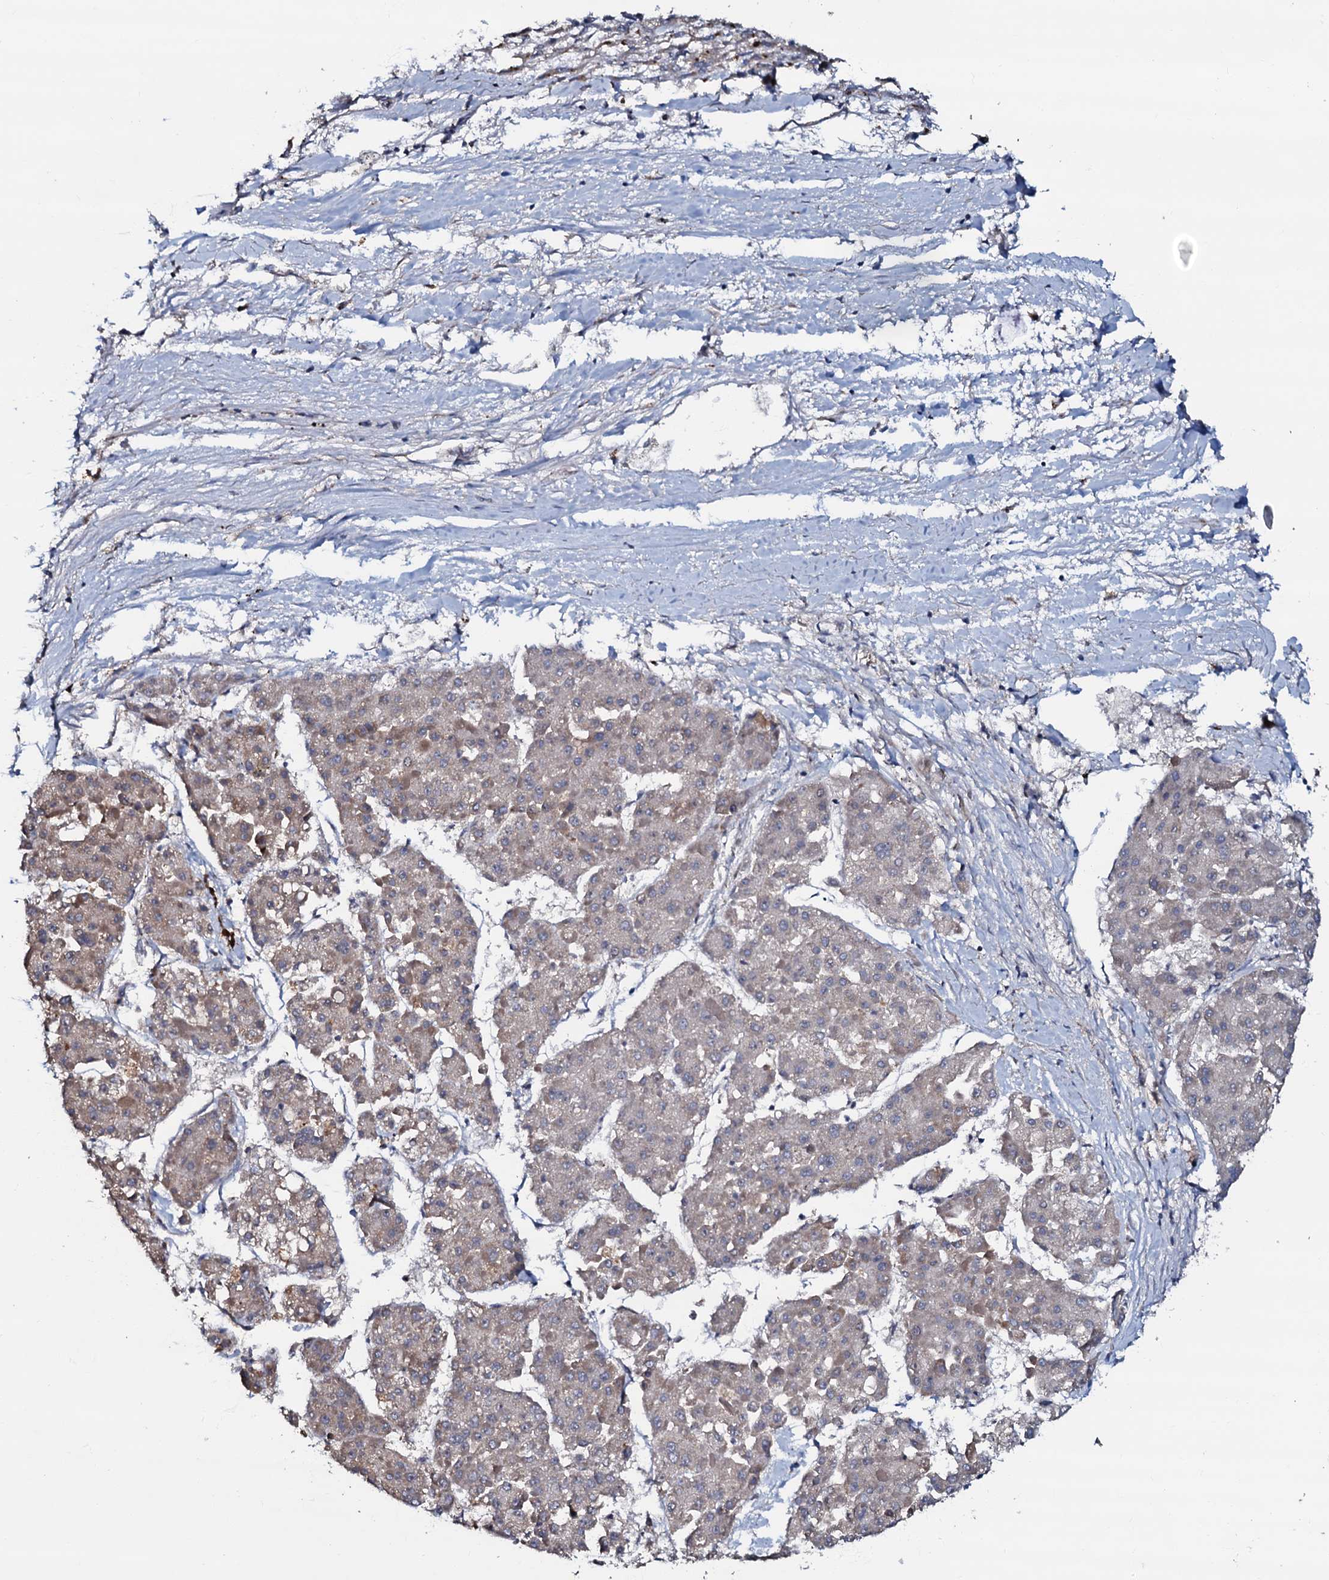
{"staining": {"intensity": "weak", "quantity": "25%-75%", "location": "cytoplasmic/membranous"}, "tissue": "liver cancer", "cell_type": "Tumor cells", "image_type": "cancer", "snomed": [{"axis": "morphology", "description": "Carcinoma, Hepatocellular, NOS"}, {"axis": "topography", "description": "Liver"}], "caption": "Liver hepatocellular carcinoma tissue exhibits weak cytoplasmic/membranous expression in about 25%-75% of tumor cells, visualized by immunohistochemistry. The protein of interest is shown in brown color, while the nuclei are stained blue.", "gene": "CPNE2", "patient": {"sex": "female", "age": 73}}